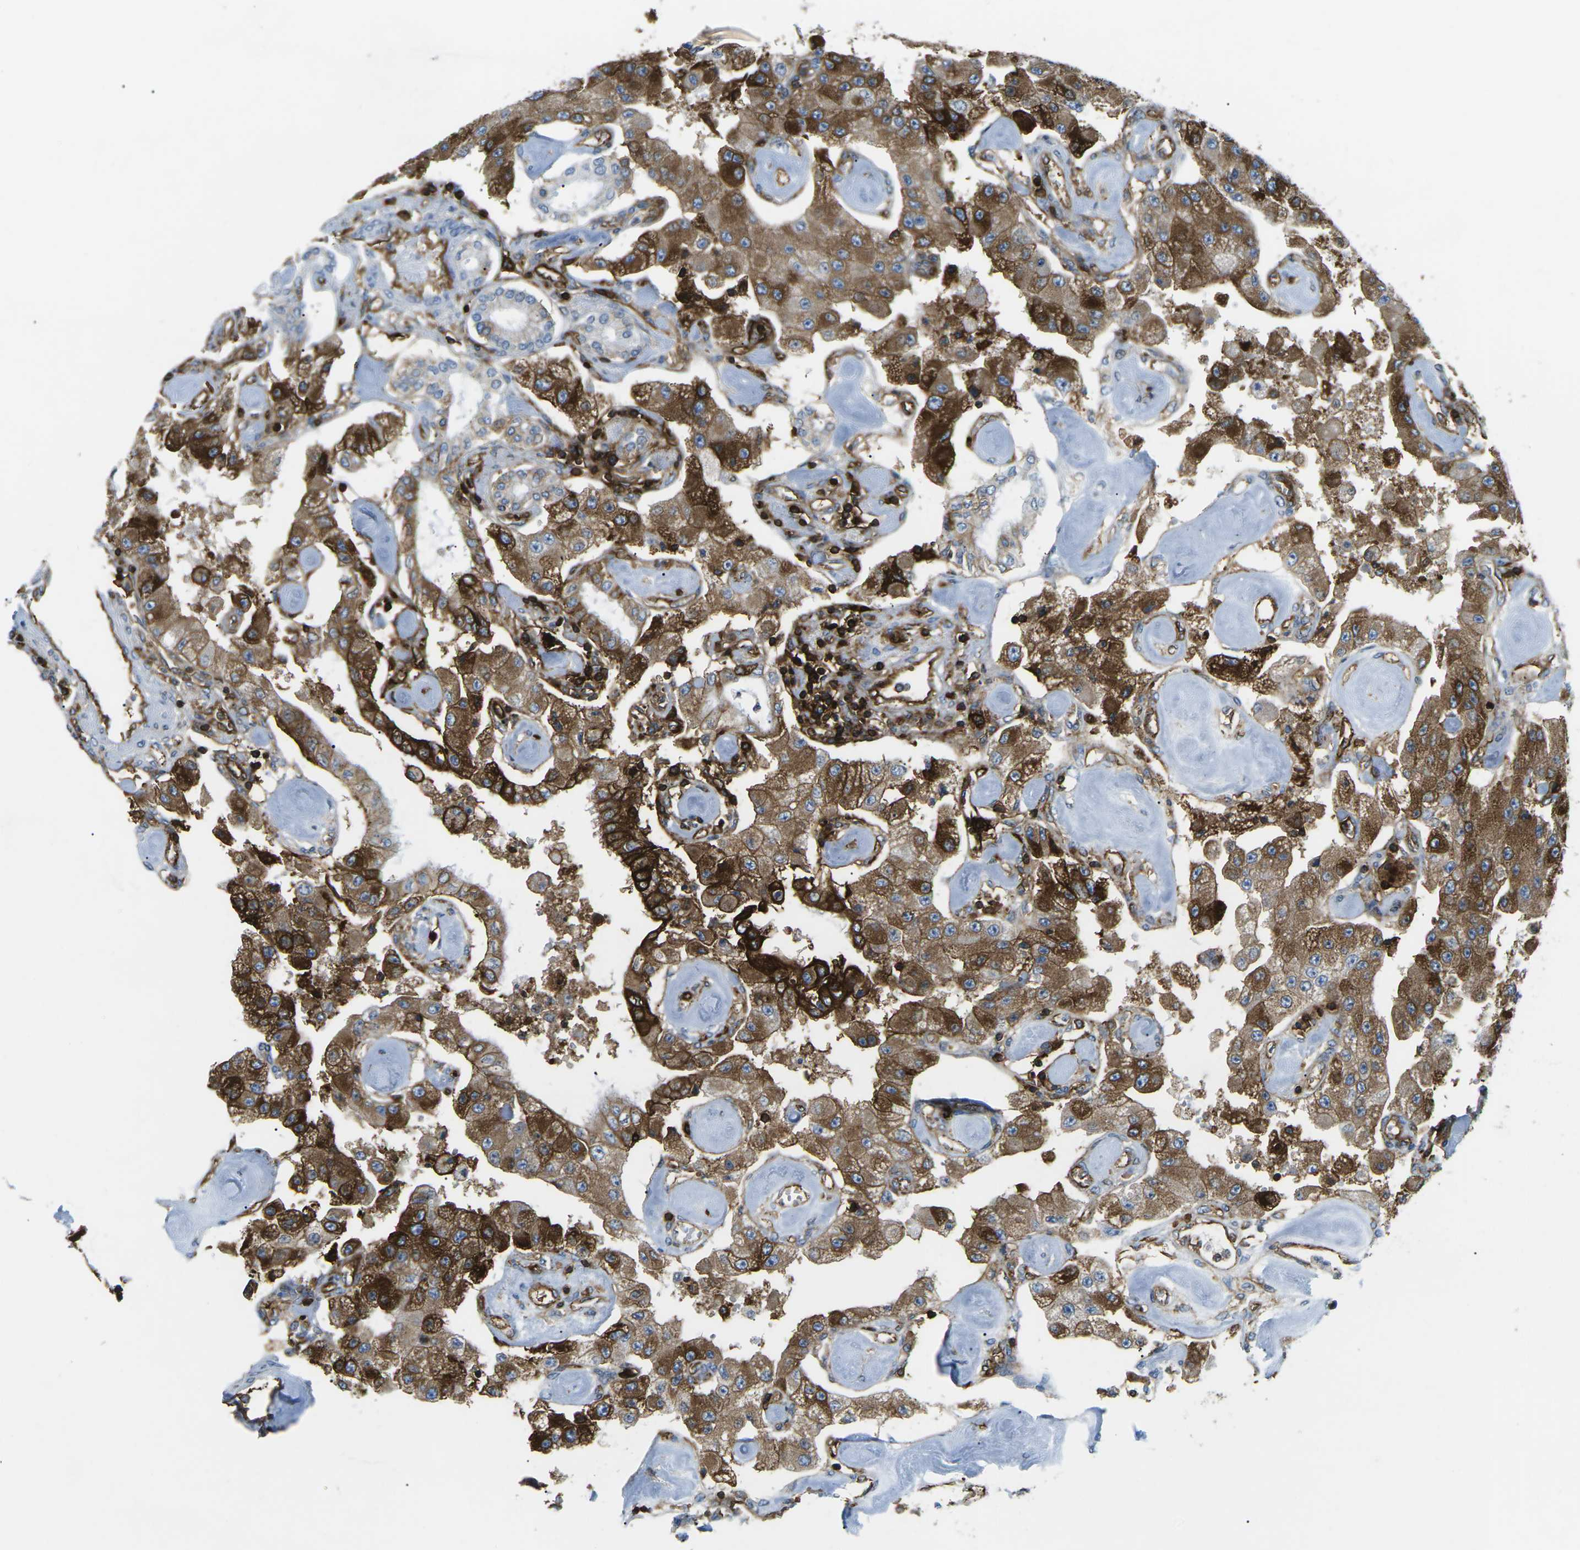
{"staining": {"intensity": "strong", "quantity": ">75%", "location": "cytoplasmic/membranous"}, "tissue": "carcinoid", "cell_type": "Tumor cells", "image_type": "cancer", "snomed": [{"axis": "morphology", "description": "Carcinoid, malignant, NOS"}, {"axis": "topography", "description": "Pancreas"}], "caption": "Immunohistochemical staining of human malignant carcinoid exhibits high levels of strong cytoplasmic/membranous protein staining in about >75% of tumor cells.", "gene": "HLA-B", "patient": {"sex": "male", "age": 41}}